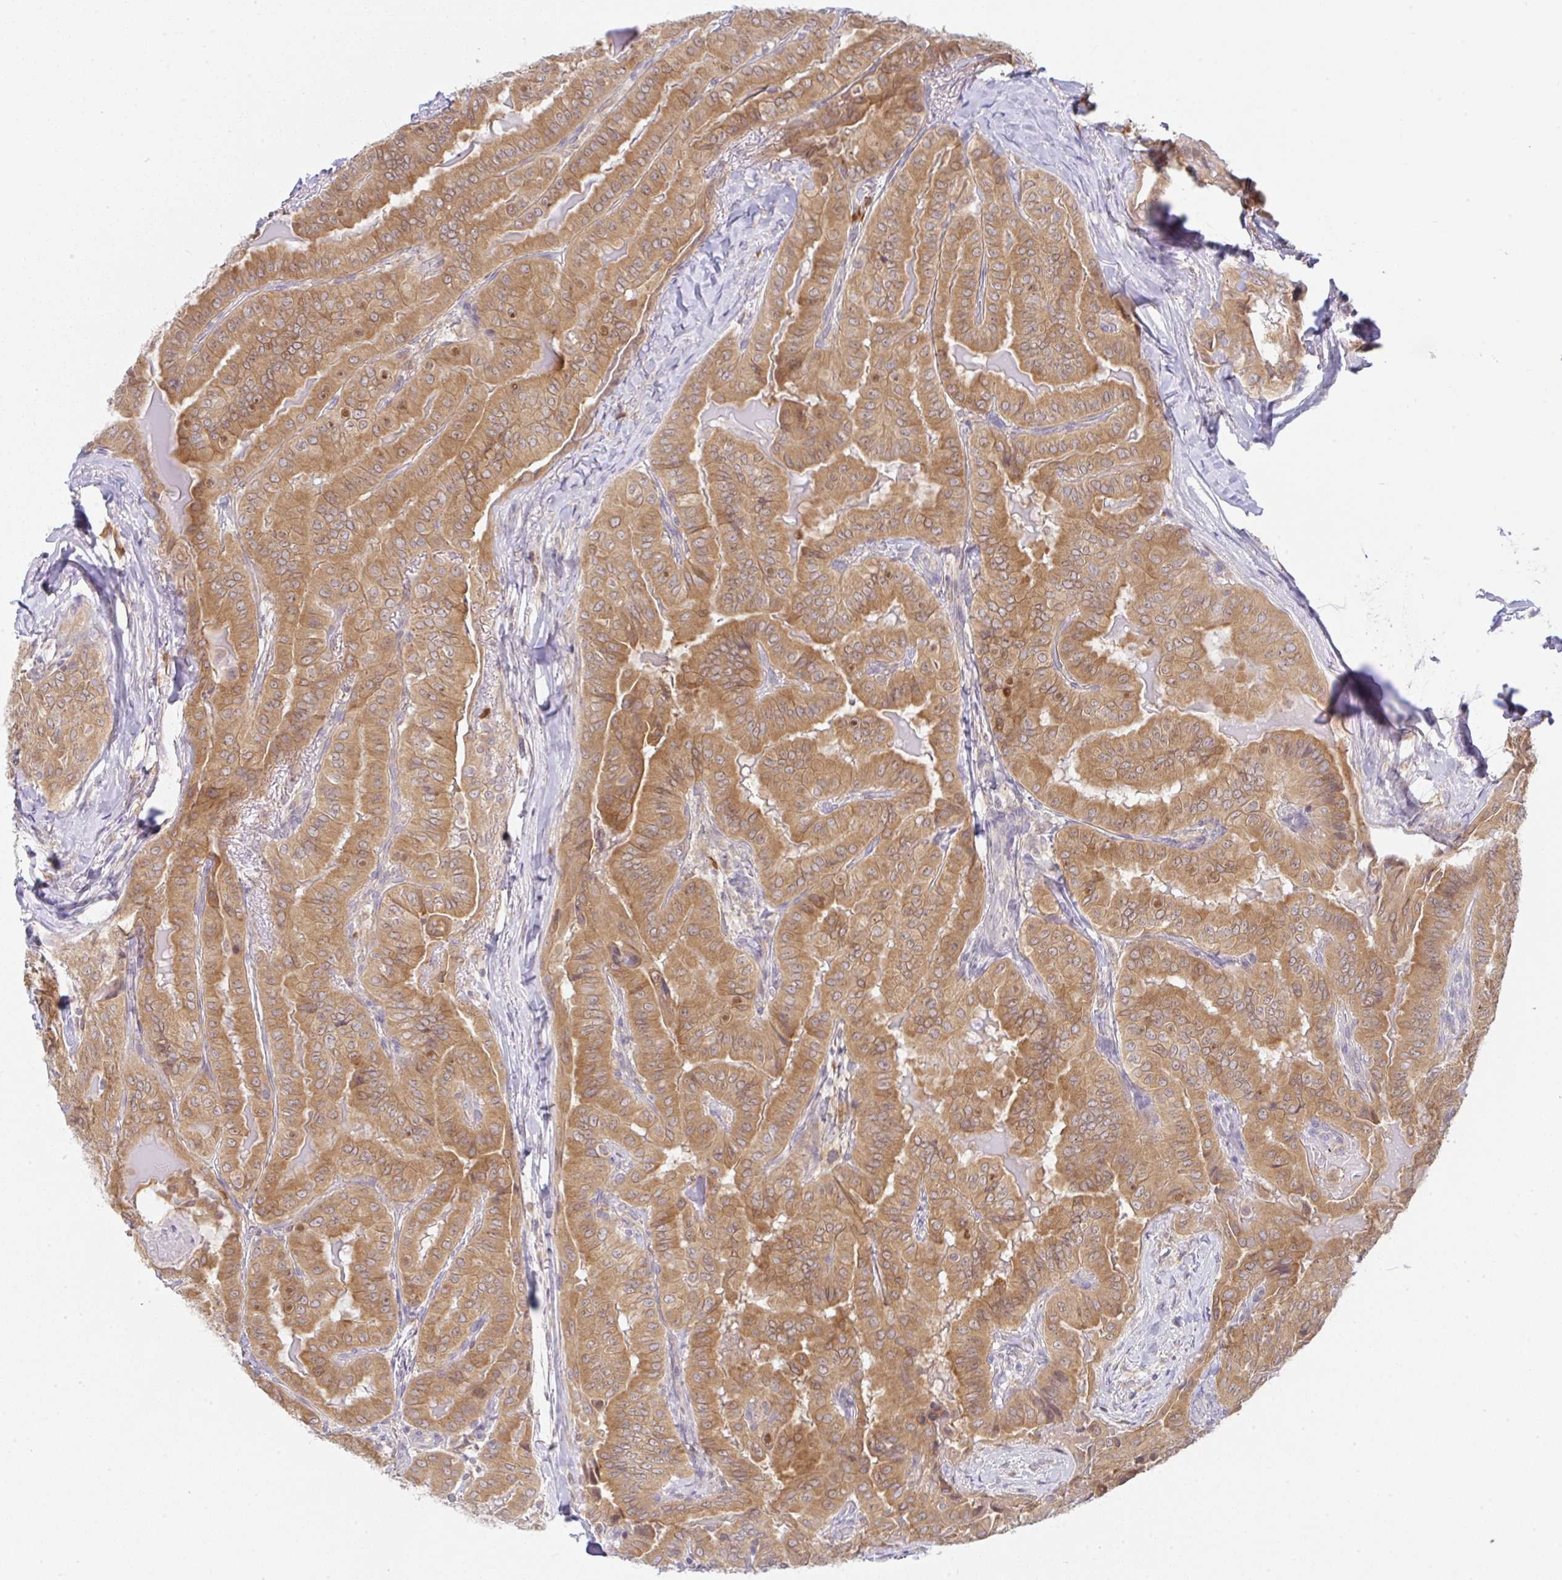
{"staining": {"intensity": "moderate", "quantity": ">75%", "location": "cytoplasmic/membranous"}, "tissue": "thyroid cancer", "cell_type": "Tumor cells", "image_type": "cancer", "snomed": [{"axis": "morphology", "description": "Papillary adenocarcinoma, NOS"}, {"axis": "topography", "description": "Thyroid gland"}], "caption": "A high-resolution image shows immunohistochemistry (IHC) staining of thyroid papillary adenocarcinoma, which displays moderate cytoplasmic/membranous staining in about >75% of tumor cells.", "gene": "DERL2", "patient": {"sex": "female", "age": 68}}